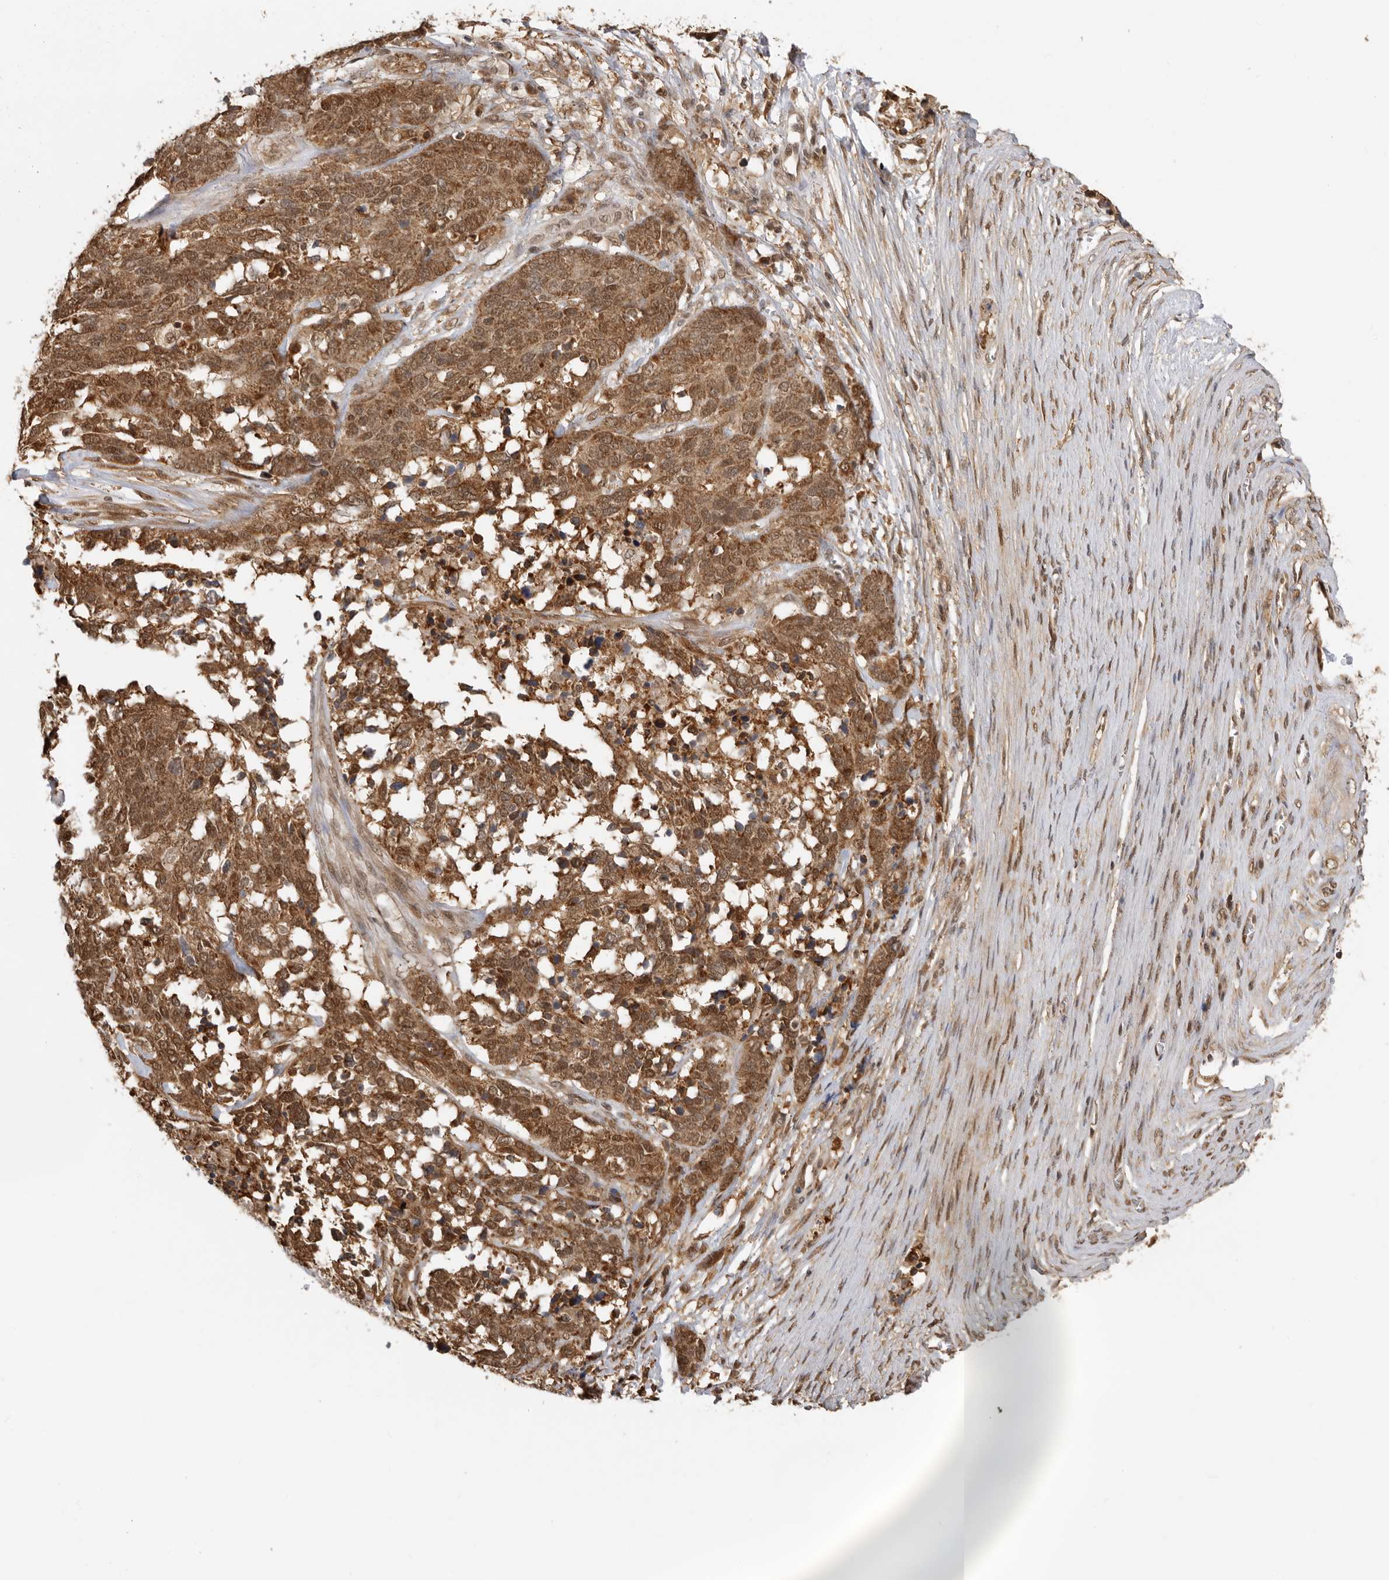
{"staining": {"intensity": "moderate", "quantity": ">75%", "location": "cytoplasmic/membranous,nuclear"}, "tissue": "ovarian cancer", "cell_type": "Tumor cells", "image_type": "cancer", "snomed": [{"axis": "morphology", "description": "Cystadenocarcinoma, serous, NOS"}, {"axis": "topography", "description": "Ovary"}], "caption": "Ovarian cancer (serous cystadenocarcinoma) stained for a protein (brown) reveals moderate cytoplasmic/membranous and nuclear positive expression in approximately >75% of tumor cells.", "gene": "ADPRS", "patient": {"sex": "female", "age": 44}}